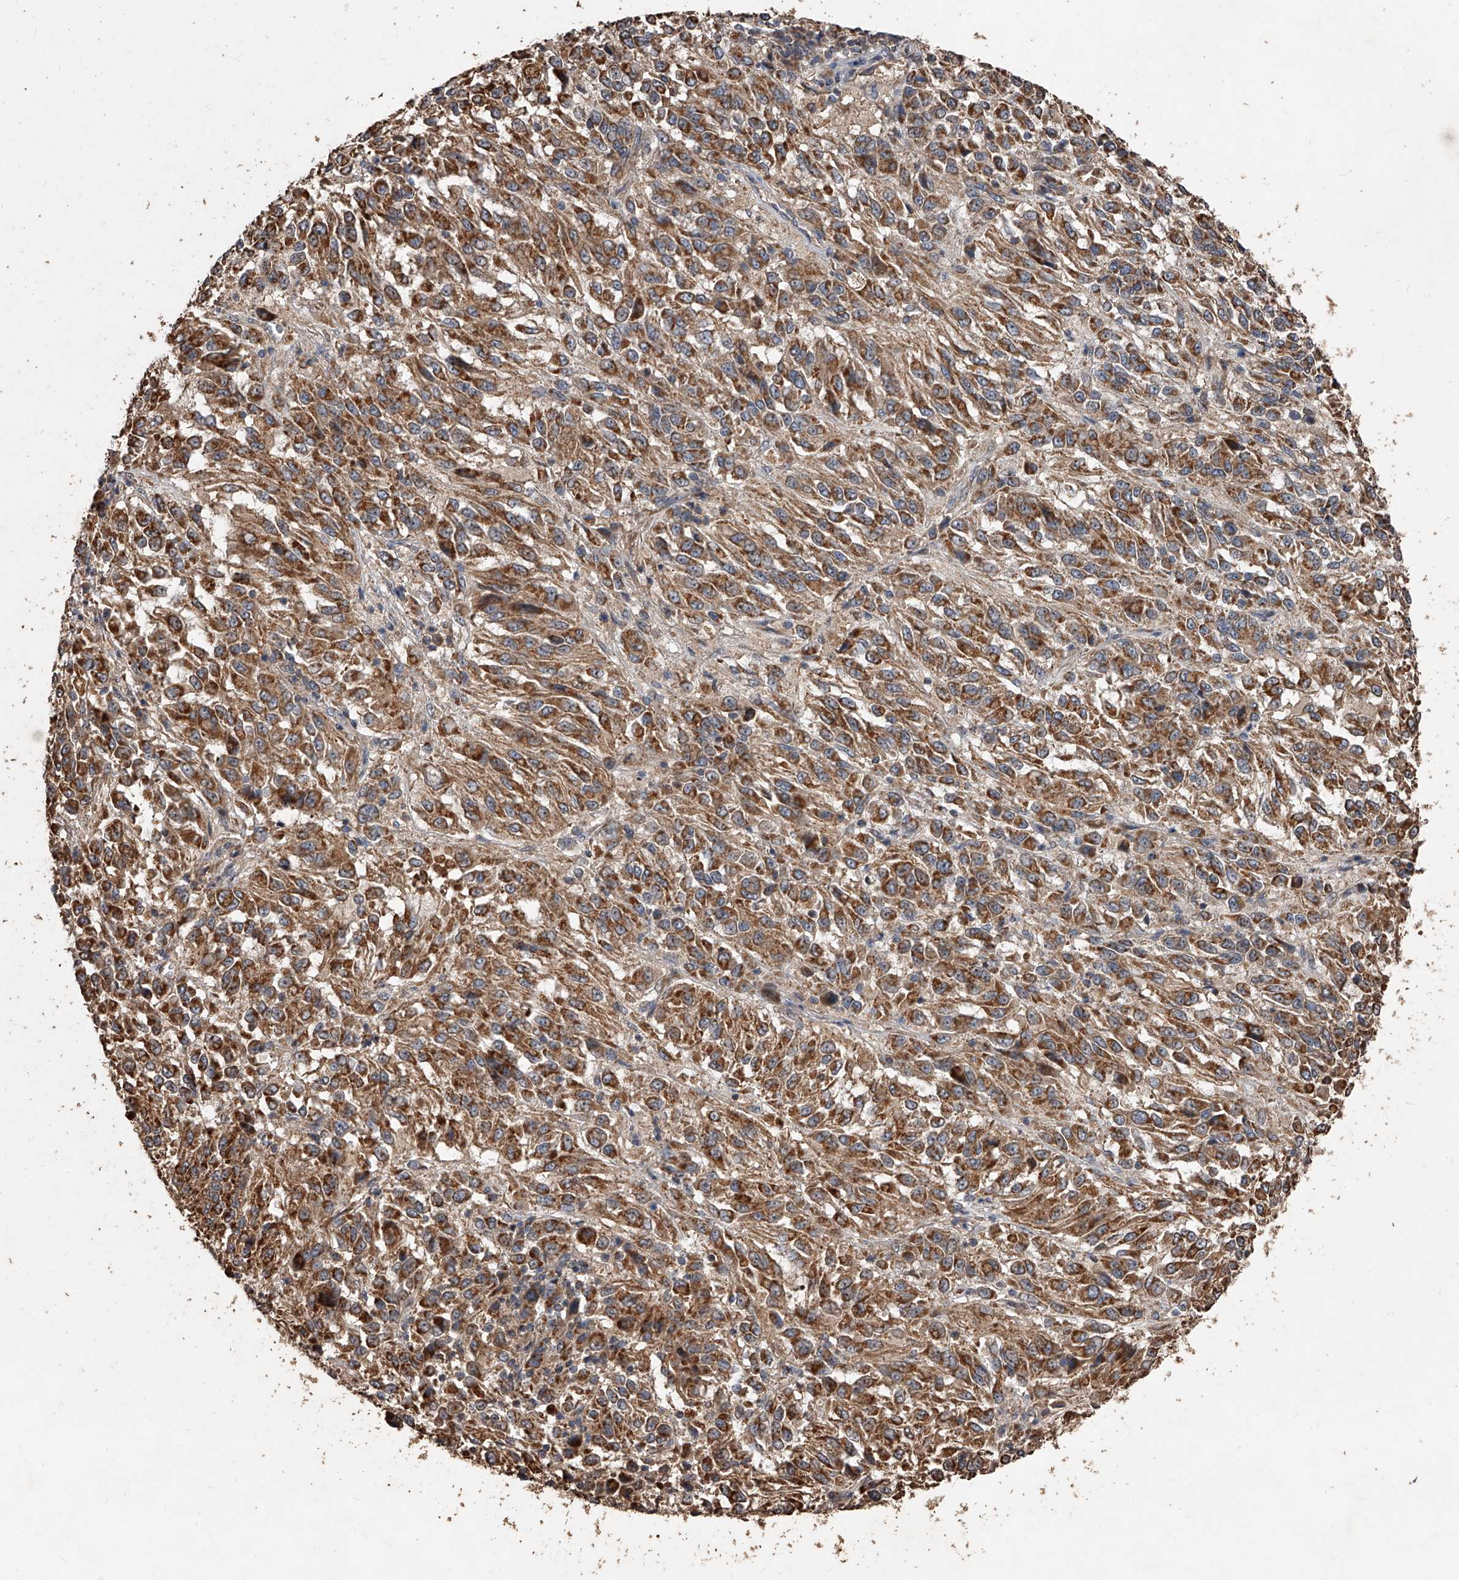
{"staining": {"intensity": "moderate", "quantity": ">75%", "location": "cytoplasmic/membranous"}, "tissue": "melanoma", "cell_type": "Tumor cells", "image_type": "cancer", "snomed": [{"axis": "morphology", "description": "Malignant melanoma, Metastatic site"}, {"axis": "topography", "description": "Lung"}], "caption": "The photomicrograph demonstrates immunohistochemical staining of melanoma. There is moderate cytoplasmic/membranous expression is appreciated in about >75% of tumor cells.", "gene": "LTV1", "patient": {"sex": "male", "age": 64}}